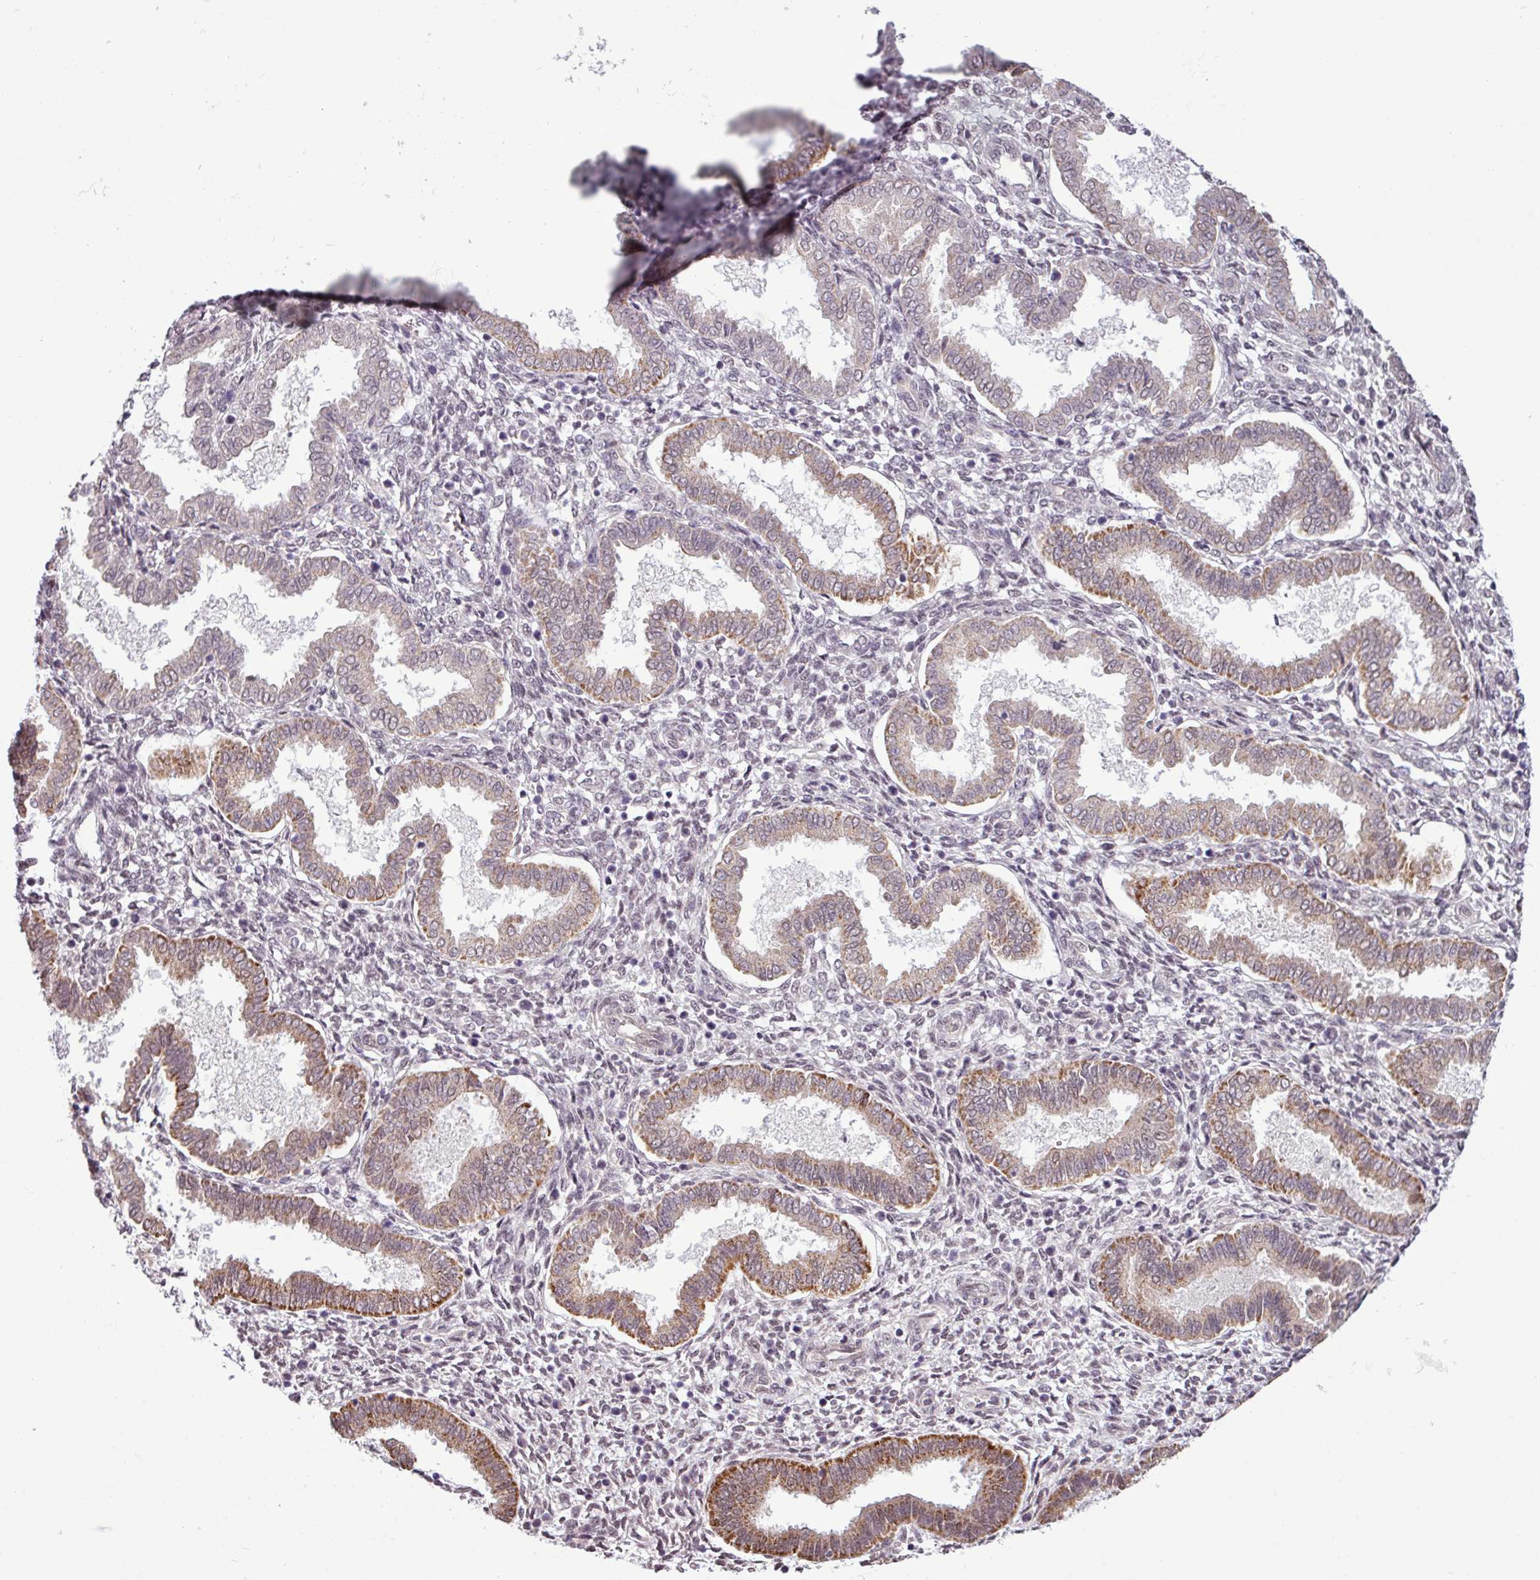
{"staining": {"intensity": "negative", "quantity": "none", "location": "none"}, "tissue": "endometrium", "cell_type": "Cells in endometrial stroma", "image_type": "normal", "snomed": [{"axis": "morphology", "description": "Normal tissue, NOS"}, {"axis": "topography", "description": "Endometrium"}], "caption": "Cells in endometrial stroma show no significant positivity in benign endometrium.", "gene": "GPT2", "patient": {"sex": "female", "age": 24}}